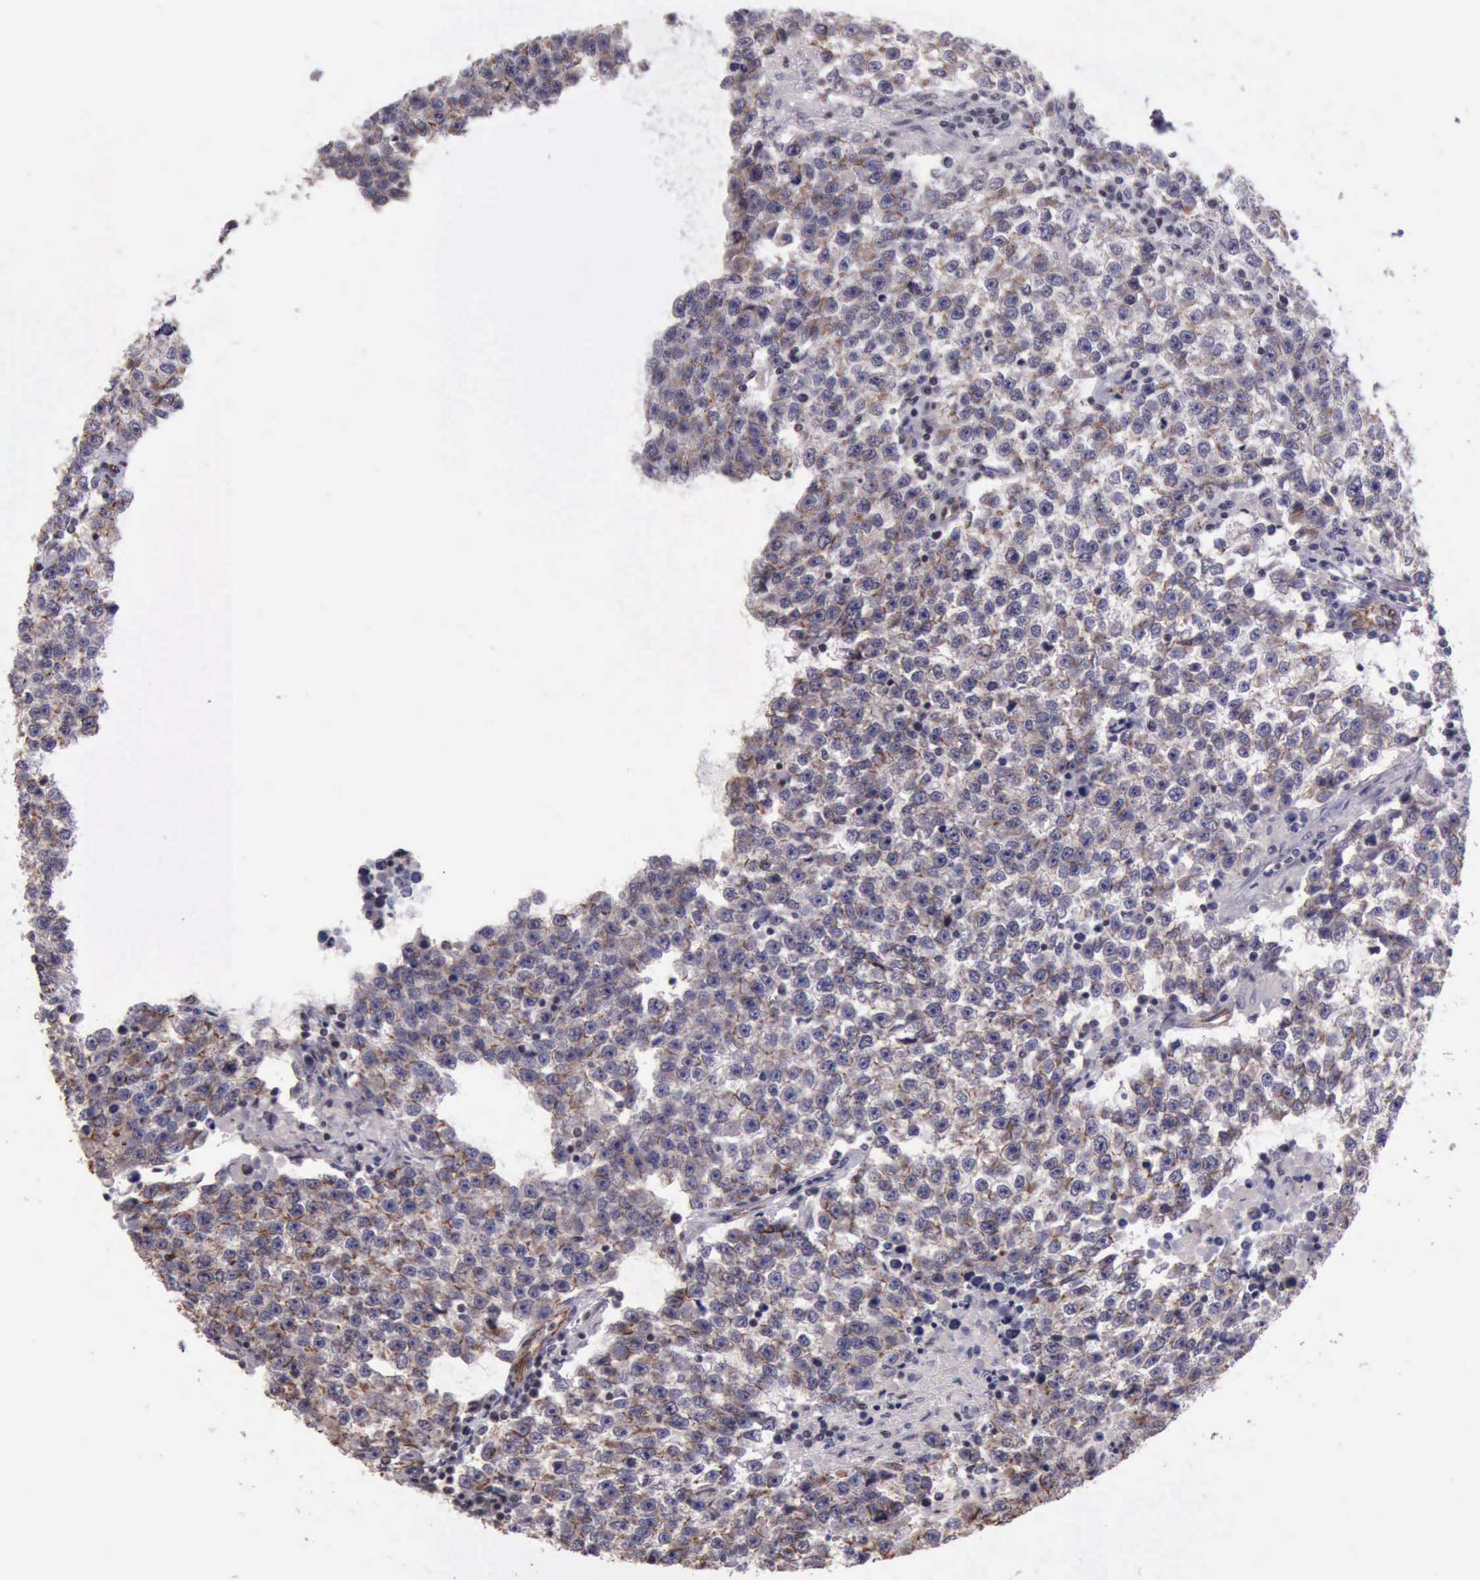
{"staining": {"intensity": "weak", "quantity": "25%-75%", "location": "cytoplasmic/membranous"}, "tissue": "testis cancer", "cell_type": "Tumor cells", "image_type": "cancer", "snomed": [{"axis": "morphology", "description": "Seminoma, NOS"}, {"axis": "topography", "description": "Testis"}], "caption": "Tumor cells display low levels of weak cytoplasmic/membranous staining in about 25%-75% of cells in human testis cancer (seminoma).", "gene": "CTNNB1", "patient": {"sex": "male", "age": 36}}